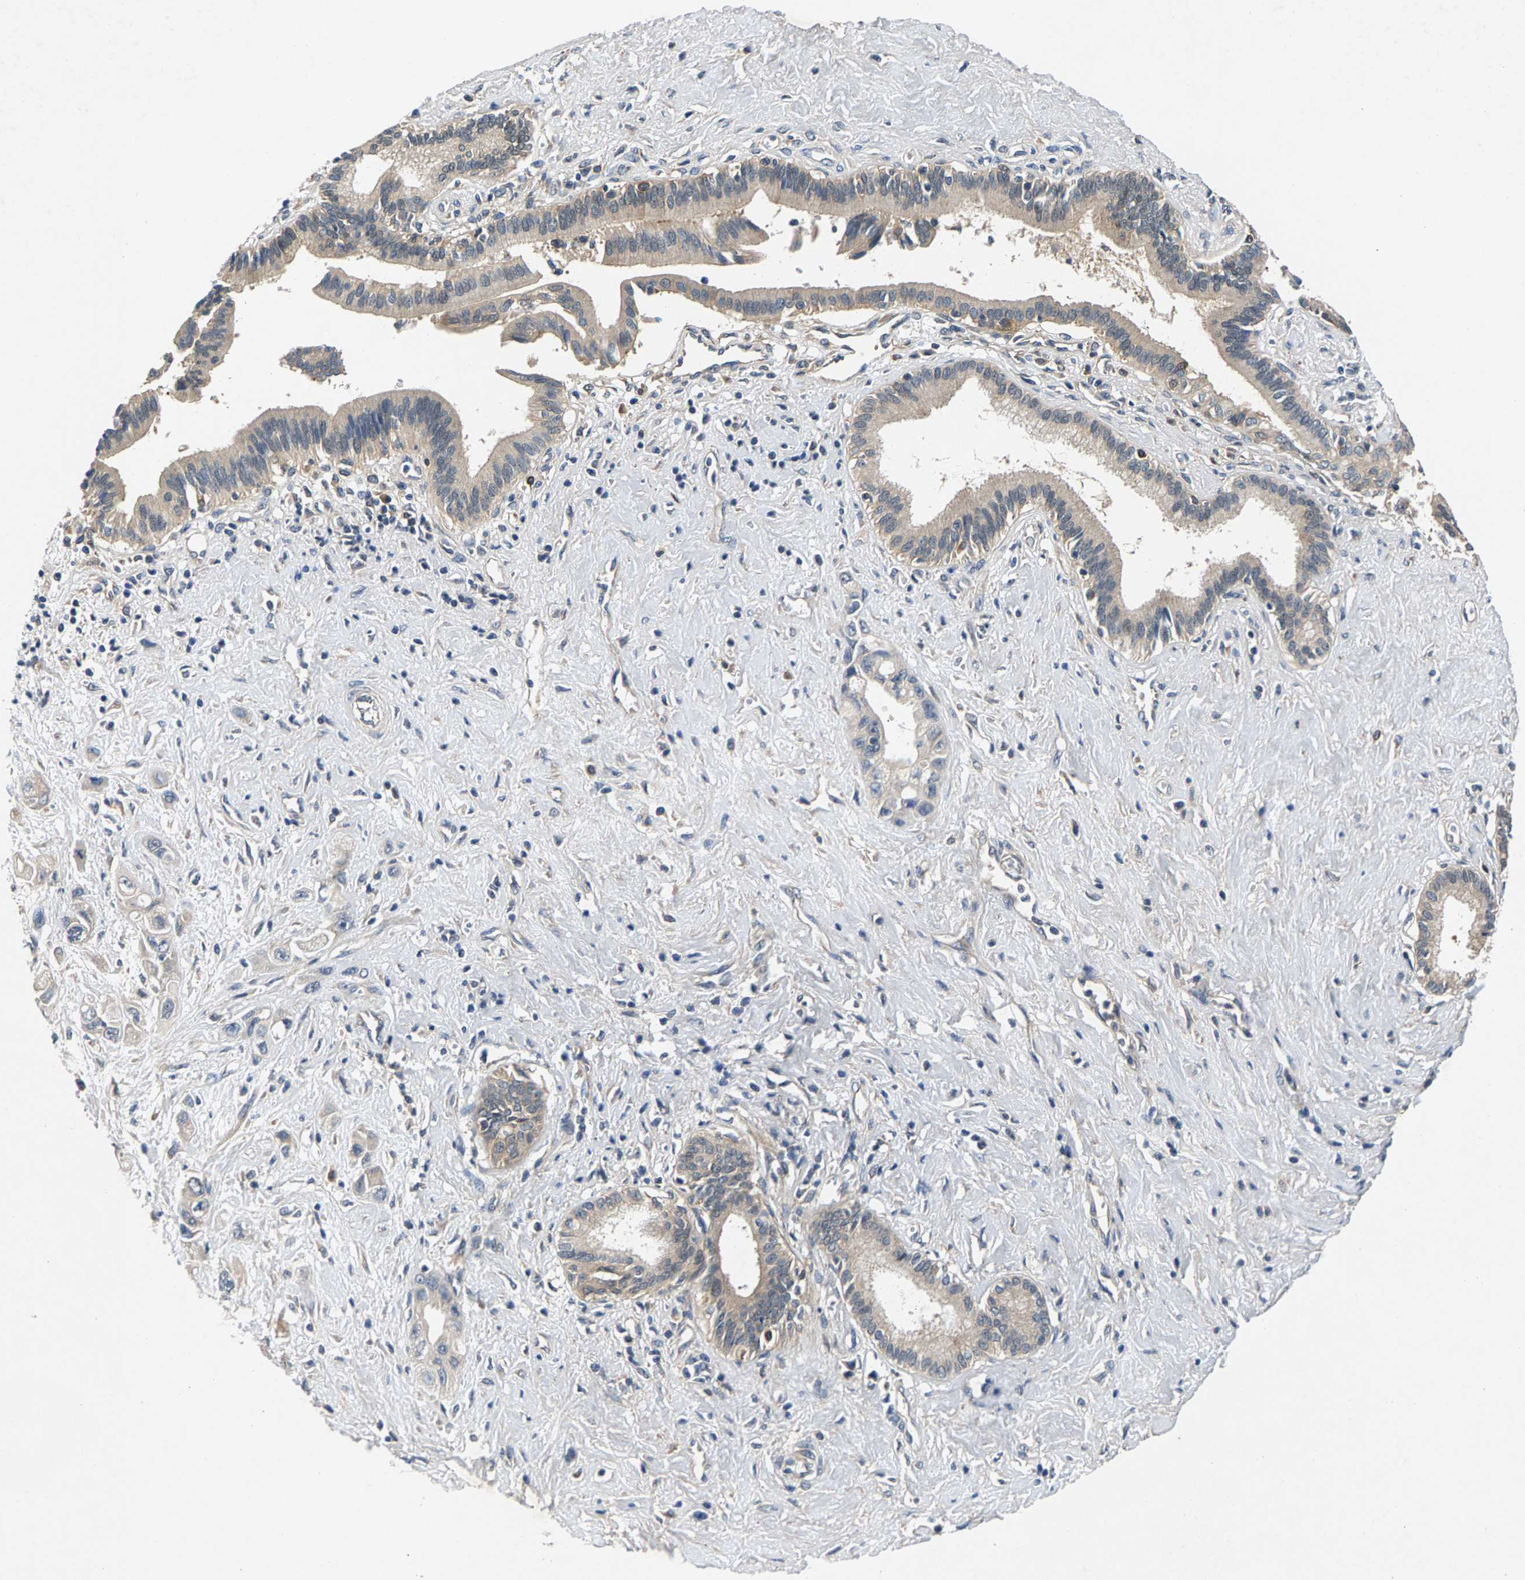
{"staining": {"intensity": "weak", "quantity": "25%-75%", "location": "cytoplasmic/membranous"}, "tissue": "pancreatic cancer", "cell_type": "Tumor cells", "image_type": "cancer", "snomed": [{"axis": "morphology", "description": "Adenocarcinoma, NOS"}, {"axis": "topography", "description": "Pancreas"}], "caption": "Protein staining of adenocarcinoma (pancreatic) tissue shows weak cytoplasmic/membranous staining in approximately 25%-75% of tumor cells. (brown staining indicates protein expression, while blue staining denotes nuclei).", "gene": "NT5C", "patient": {"sex": "female", "age": 66}}